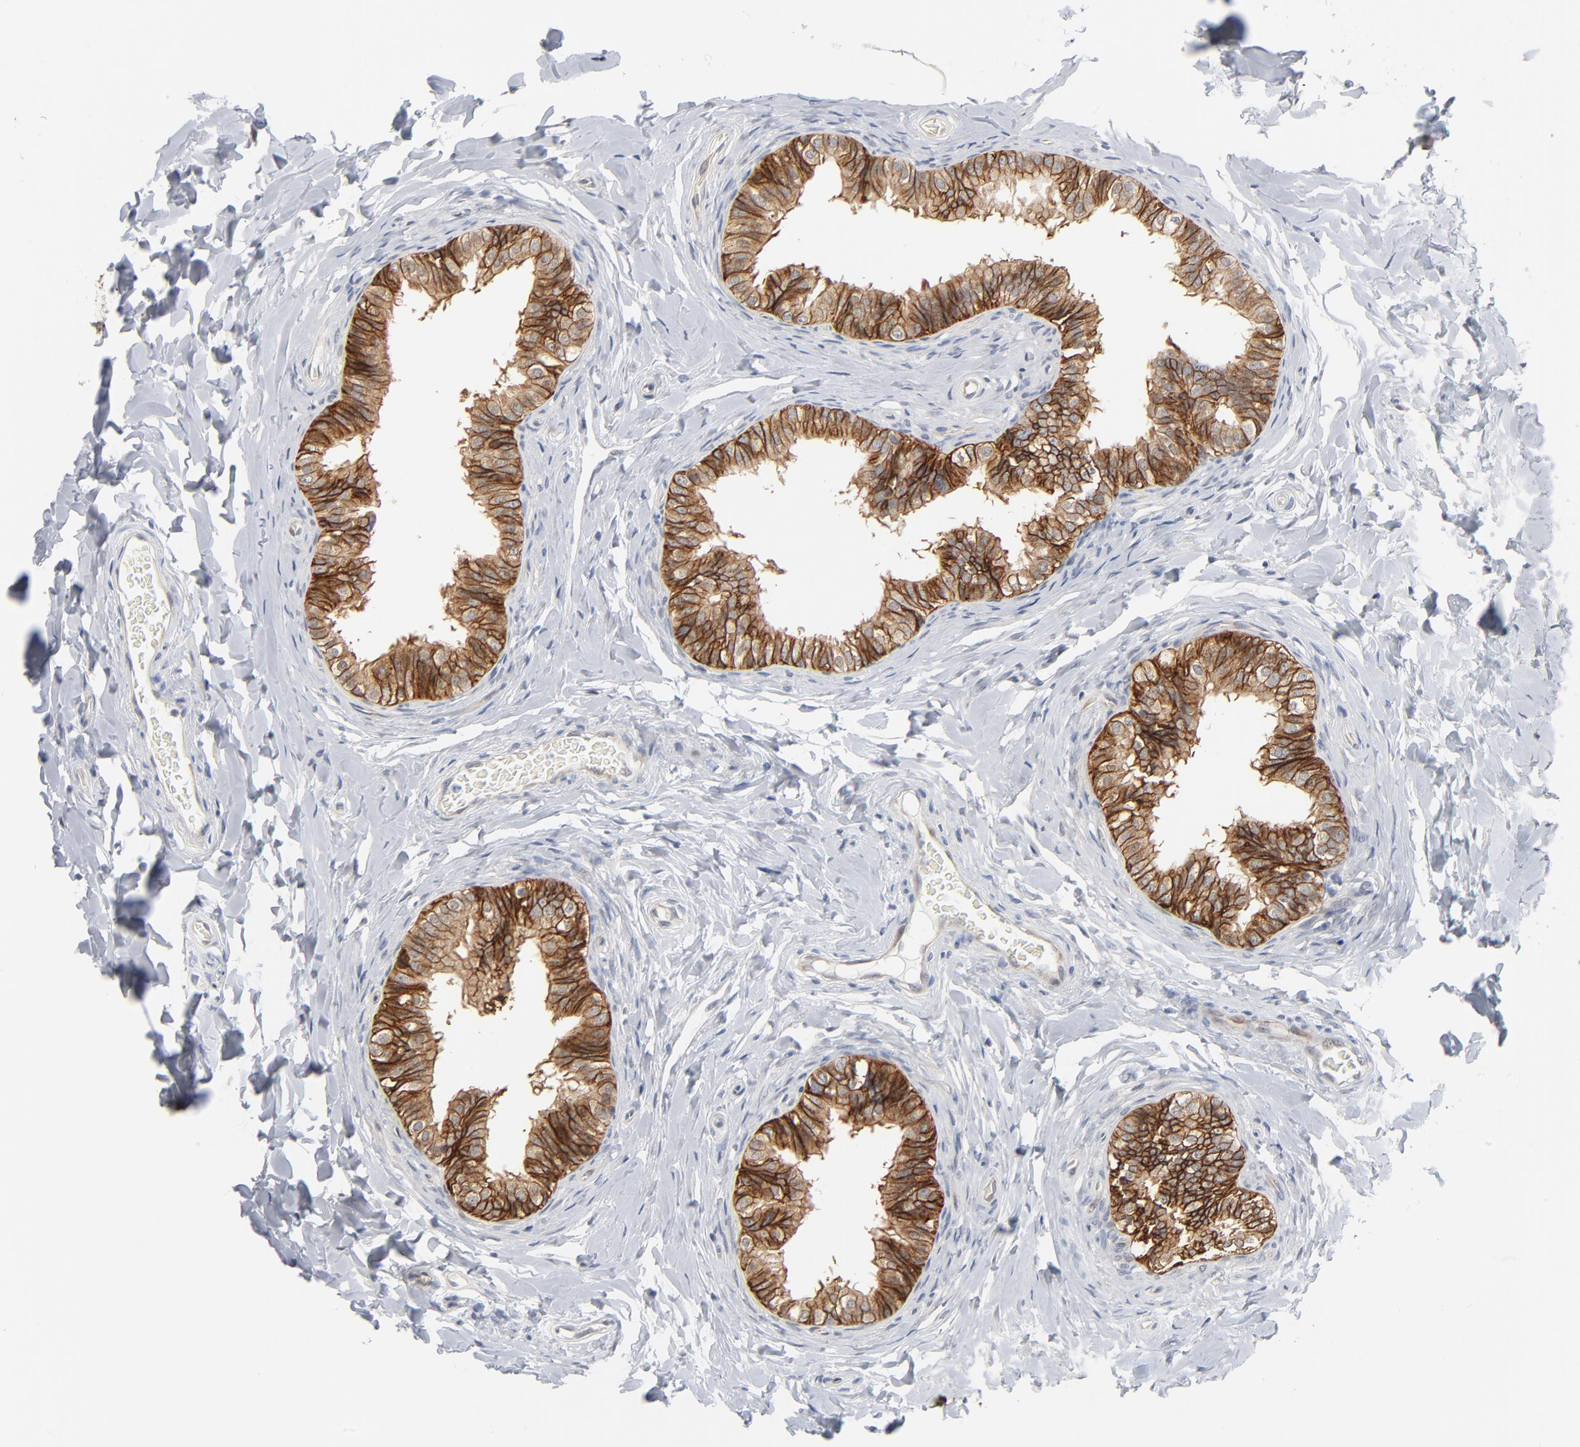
{"staining": {"intensity": "moderate", "quantity": ">75%", "location": "cytoplasmic/membranous"}, "tissue": "epididymis", "cell_type": "Glandular cells", "image_type": "normal", "snomed": [{"axis": "morphology", "description": "Normal tissue, NOS"}, {"axis": "topography", "description": "Epididymis"}], "caption": "The micrograph shows staining of benign epididymis, revealing moderate cytoplasmic/membranous protein staining (brown color) within glandular cells.", "gene": "EPCAM", "patient": {"sex": "male", "age": 26}}